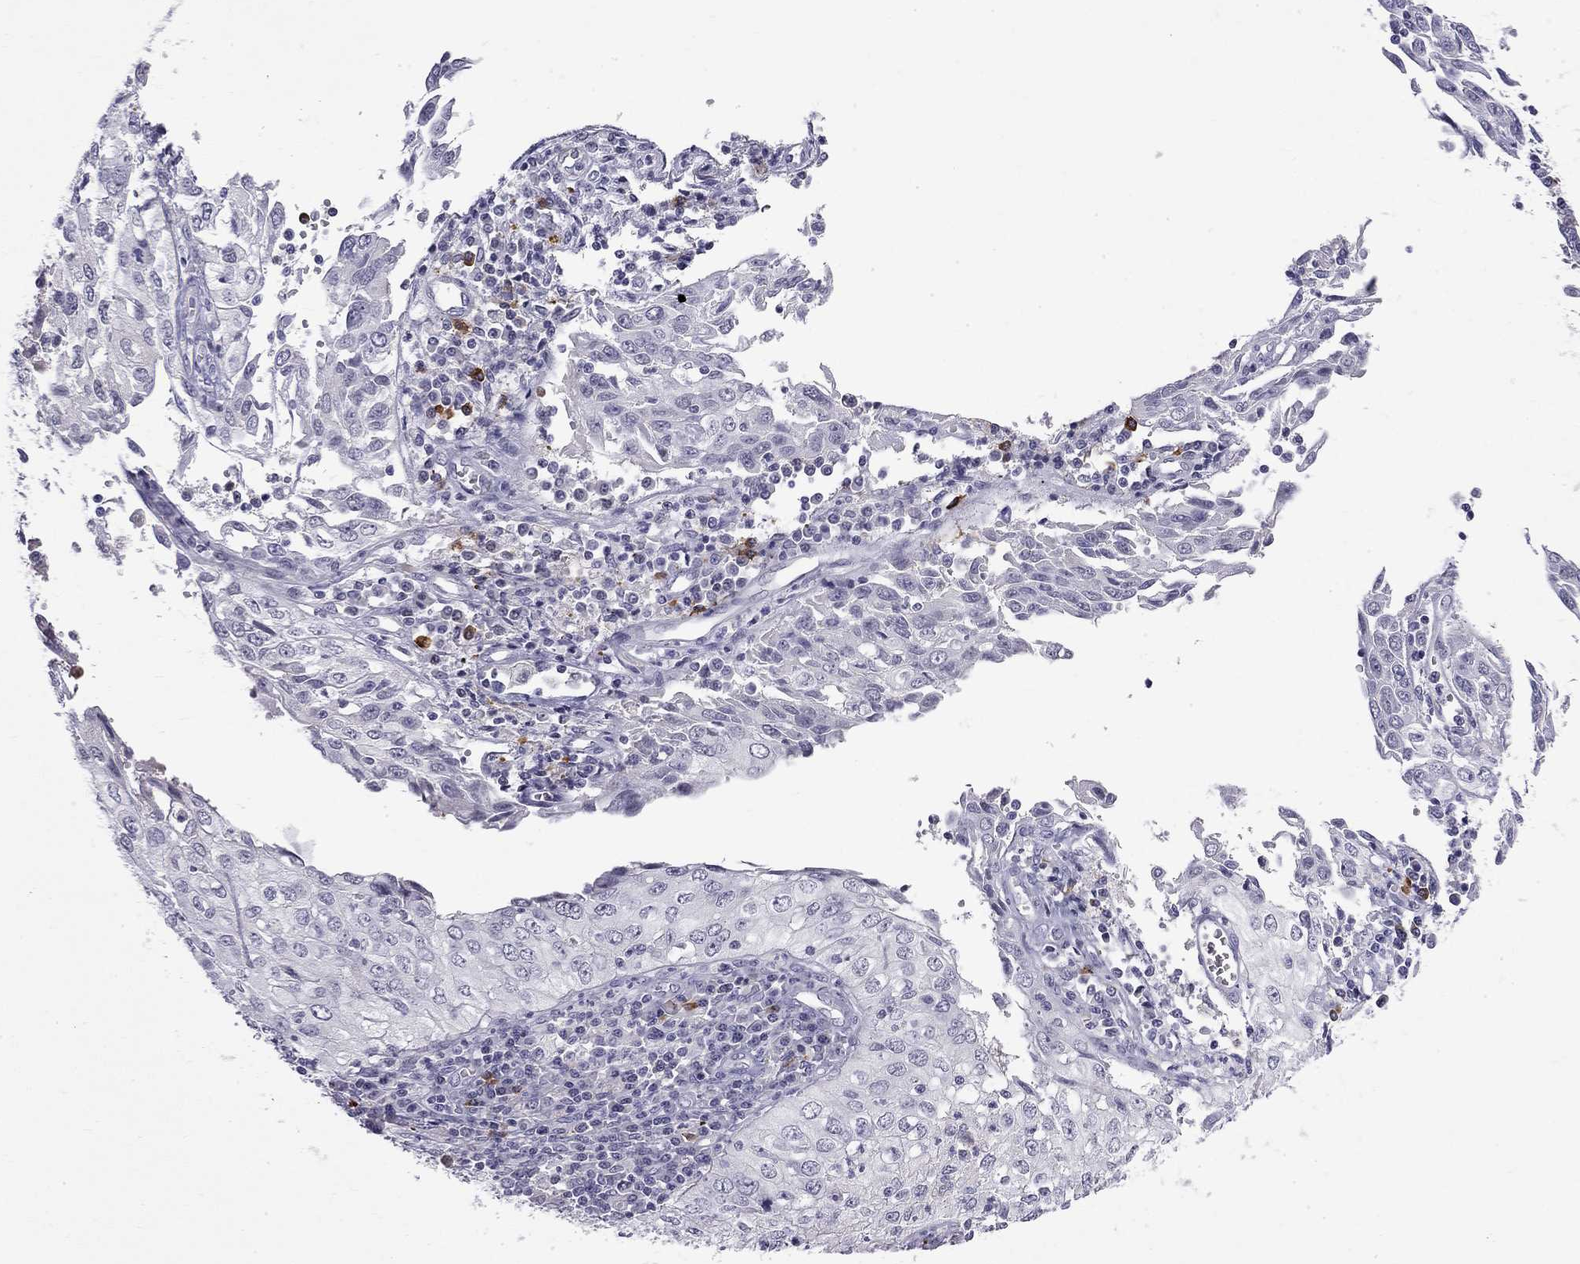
{"staining": {"intensity": "negative", "quantity": "none", "location": "none"}, "tissue": "cervical cancer", "cell_type": "Tumor cells", "image_type": "cancer", "snomed": [{"axis": "morphology", "description": "Squamous cell carcinoma, NOS"}, {"axis": "topography", "description": "Cervix"}], "caption": "Tumor cells are negative for protein expression in human cervical squamous cell carcinoma.", "gene": "RTL9", "patient": {"sex": "female", "age": 24}}